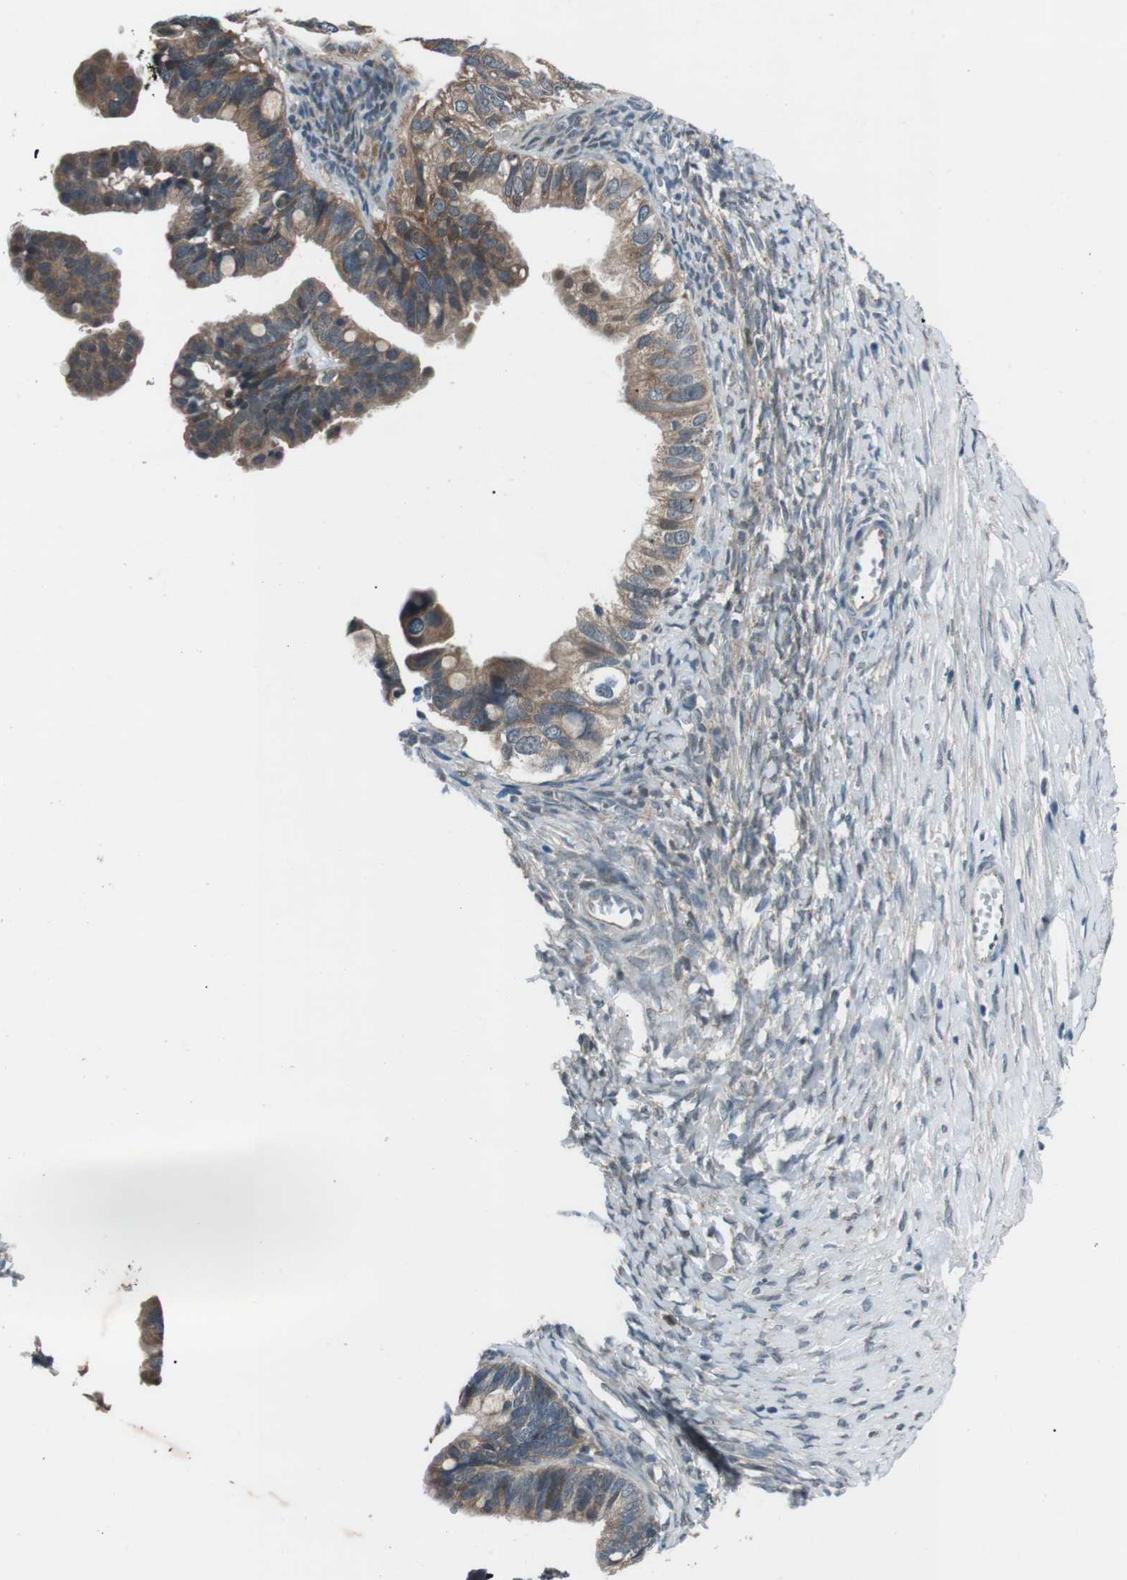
{"staining": {"intensity": "moderate", "quantity": ">75%", "location": "cytoplasmic/membranous"}, "tissue": "ovarian cancer", "cell_type": "Tumor cells", "image_type": "cancer", "snomed": [{"axis": "morphology", "description": "Cystadenocarcinoma, serous, NOS"}, {"axis": "topography", "description": "Ovary"}], "caption": "Moderate cytoplasmic/membranous protein staining is present in about >75% of tumor cells in ovarian serous cystadenocarcinoma. Nuclei are stained in blue.", "gene": "LRIG2", "patient": {"sex": "female", "age": 56}}